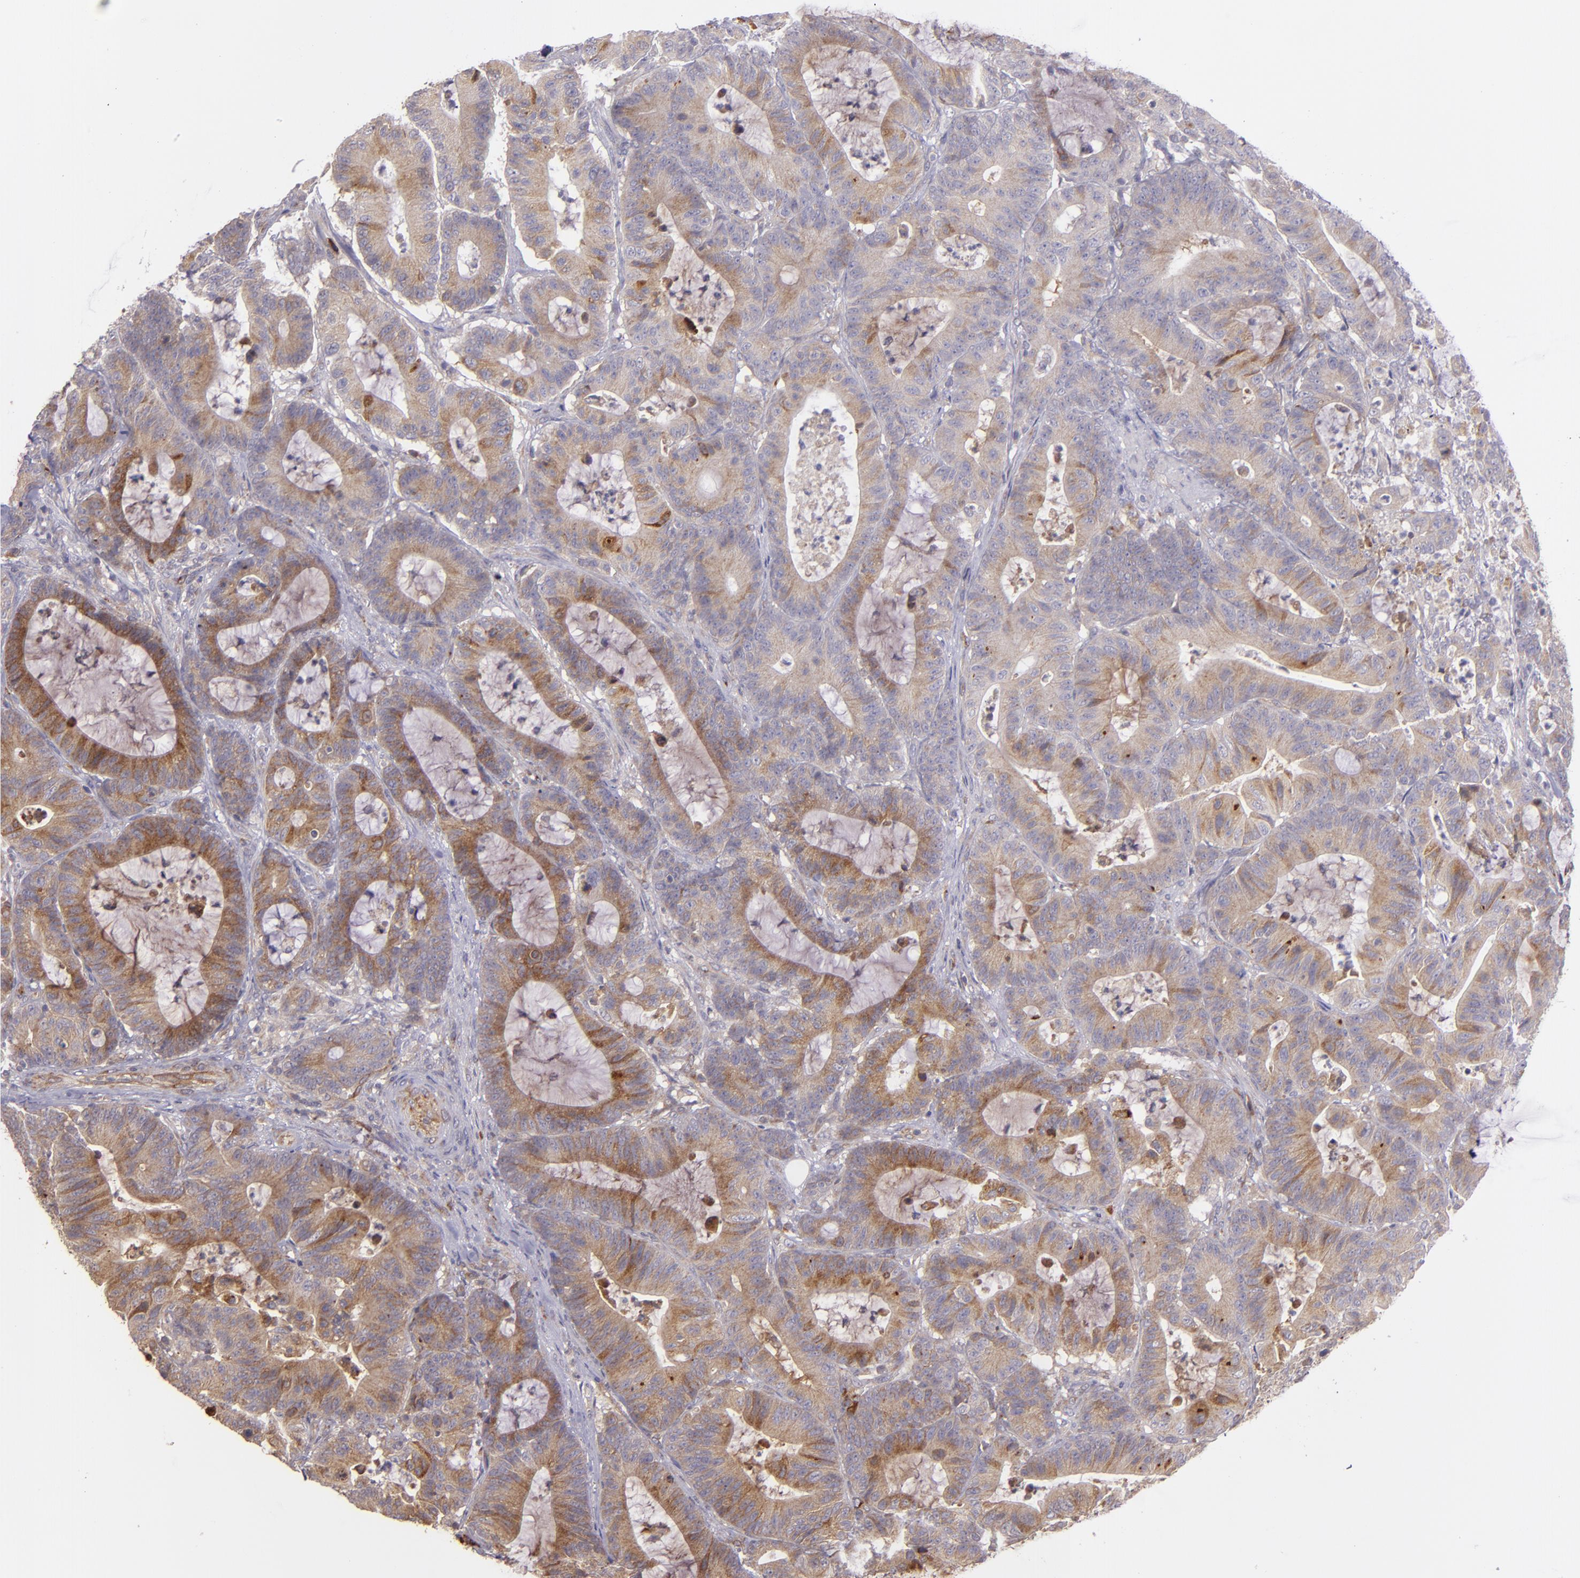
{"staining": {"intensity": "moderate", "quantity": ">75%", "location": "cytoplasmic/membranous"}, "tissue": "colorectal cancer", "cell_type": "Tumor cells", "image_type": "cancer", "snomed": [{"axis": "morphology", "description": "Adenocarcinoma, NOS"}, {"axis": "topography", "description": "Colon"}], "caption": "A medium amount of moderate cytoplasmic/membranous staining is present in approximately >75% of tumor cells in colorectal cancer (adenocarcinoma) tissue.", "gene": "ECE1", "patient": {"sex": "female", "age": 84}}